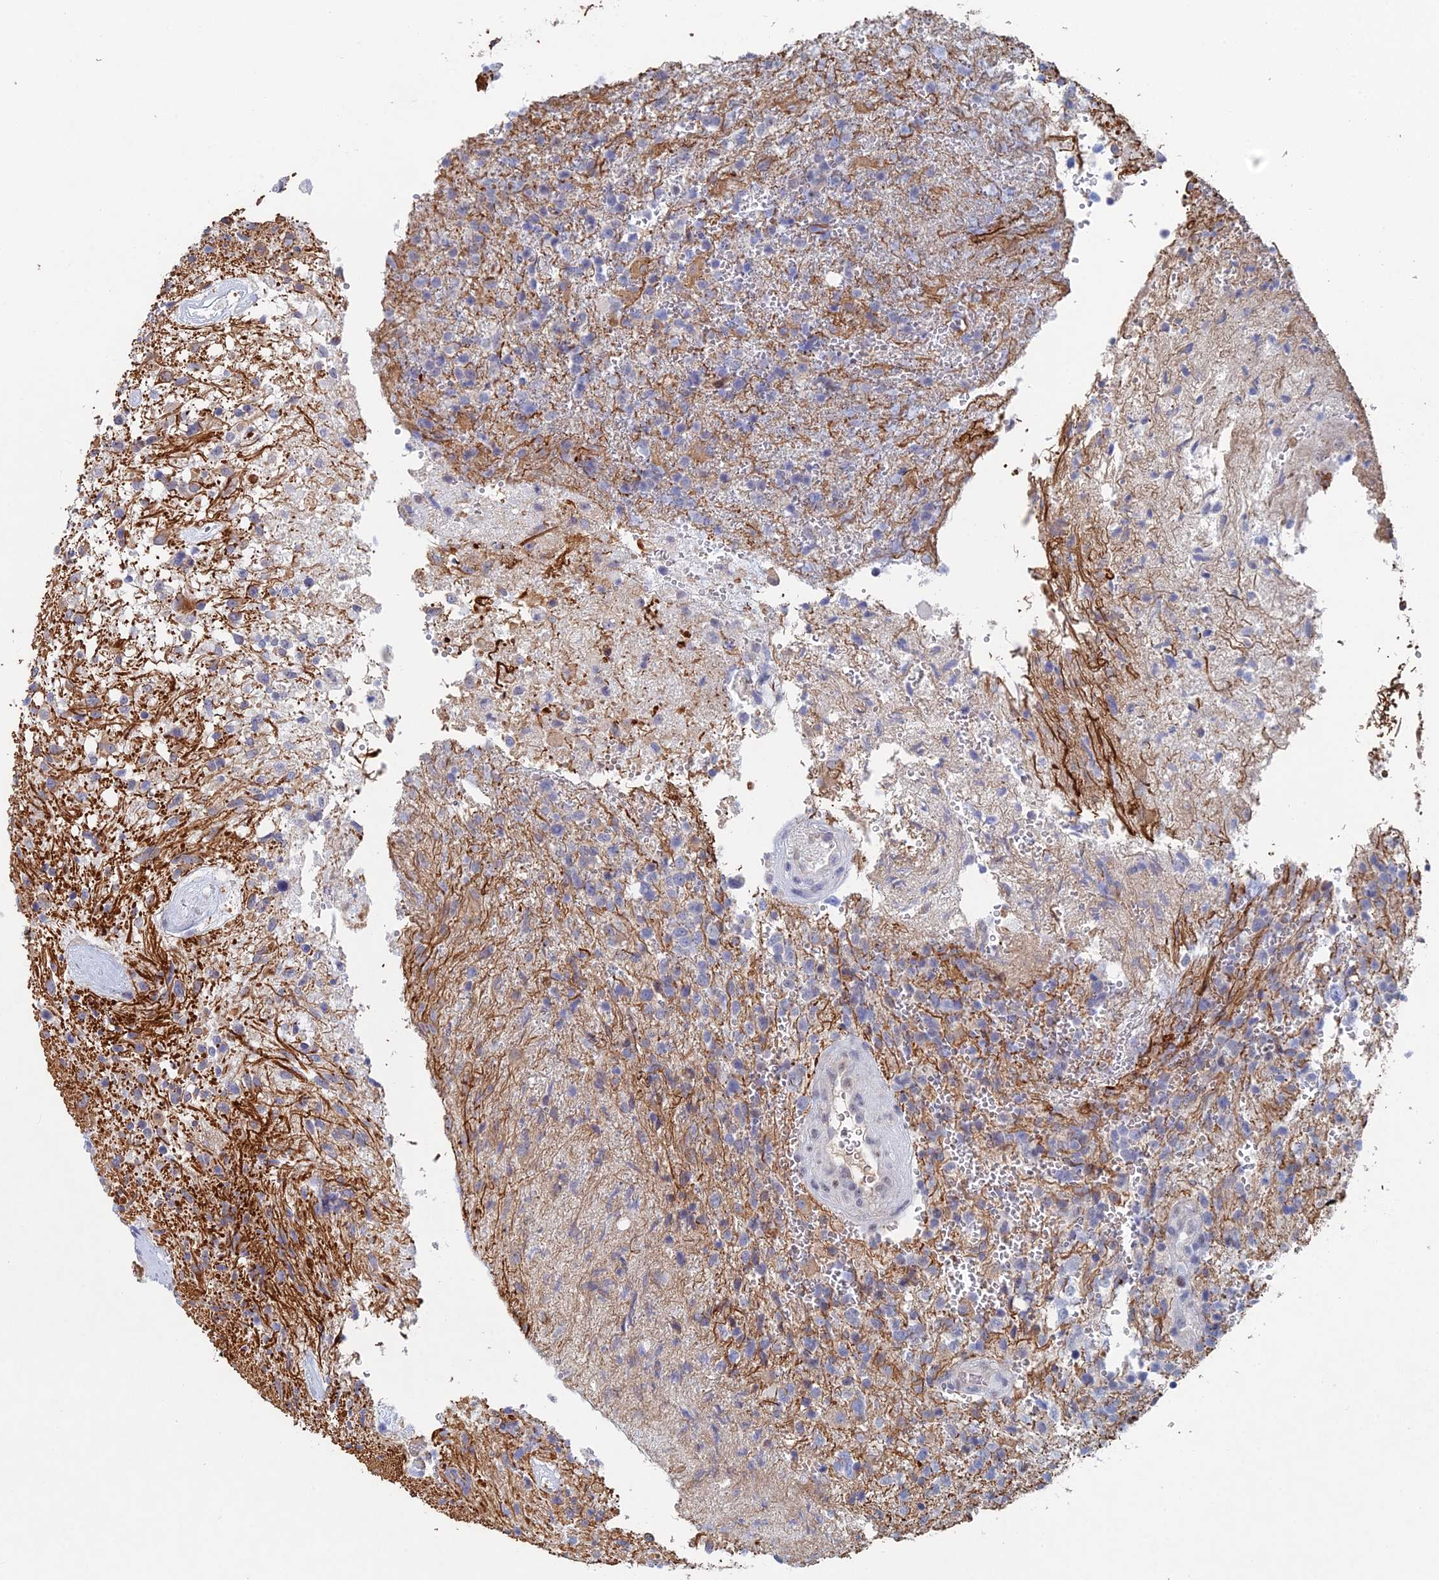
{"staining": {"intensity": "moderate", "quantity": "<25%", "location": "cytoplasmic/membranous"}, "tissue": "glioma", "cell_type": "Tumor cells", "image_type": "cancer", "snomed": [{"axis": "morphology", "description": "Glioma, malignant, High grade"}, {"axis": "topography", "description": "Brain"}], "caption": "Human malignant glioma (high-grade) stained for a protein (brown) displays moderate cytoplasmic/membranous positive expression in approximately <25% of tumor cells.", "gene": "GMNC", "patient": {"sex": "male", "age": 56}}